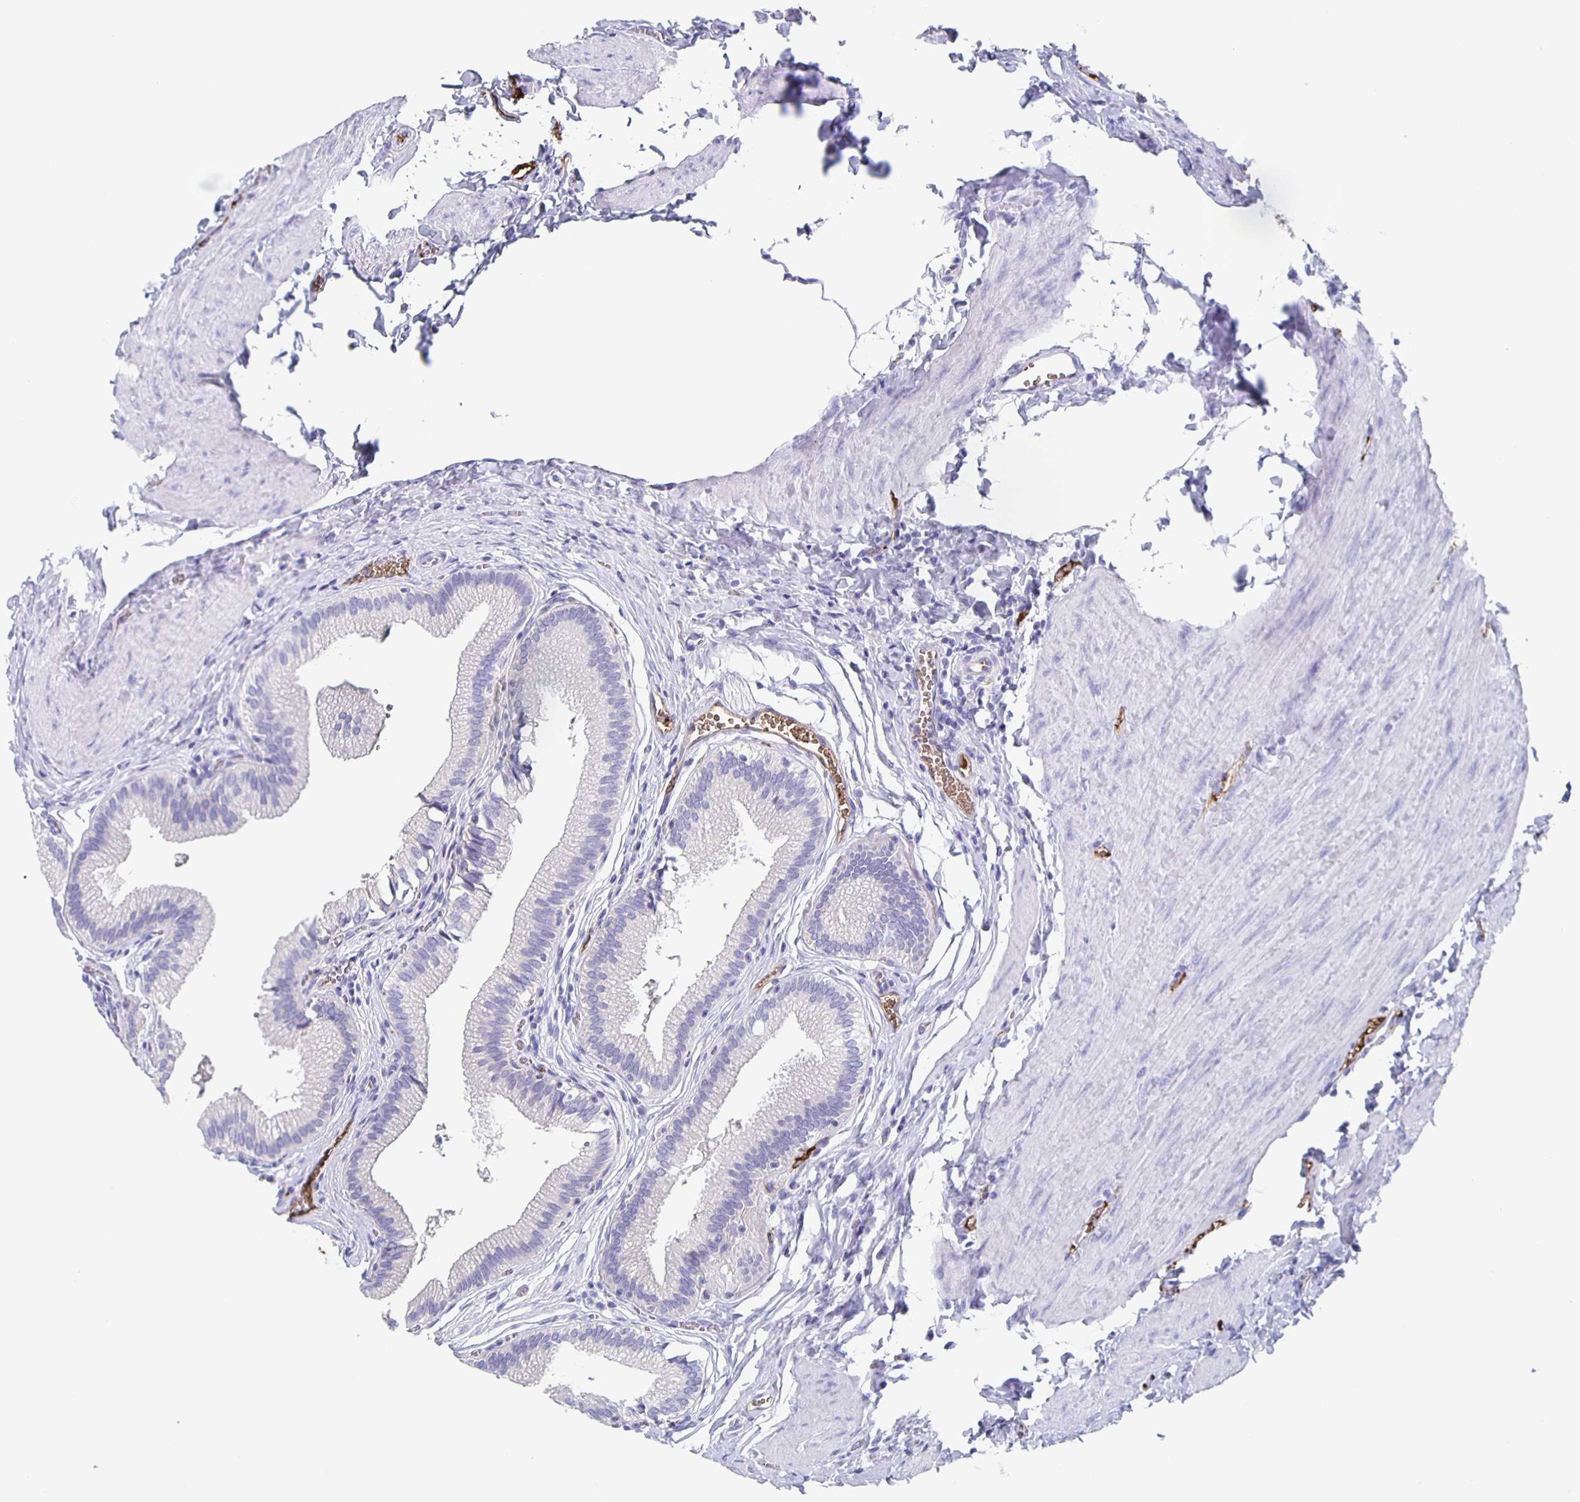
{"staining": {"intensity": "negative", "quantity": "none", "location": "none"}, "tissue": "gallbladder", "cell_type": "Glandular cells", "image_type": "normal", "snomed": [{"axis": "morphology", "description": "Normal tissue, NOS"}, {"axis": "topography", "description": "Gallbladder"}, {"axis": "topography", "description": "Peripheral nerve tissue"}], "caption": "Gallbladder stained for a protein using immunohistochemistry demonstrates no staining glandular cells.", "gene": "FGA", "patient": {"sex": "male", "age": 17}}